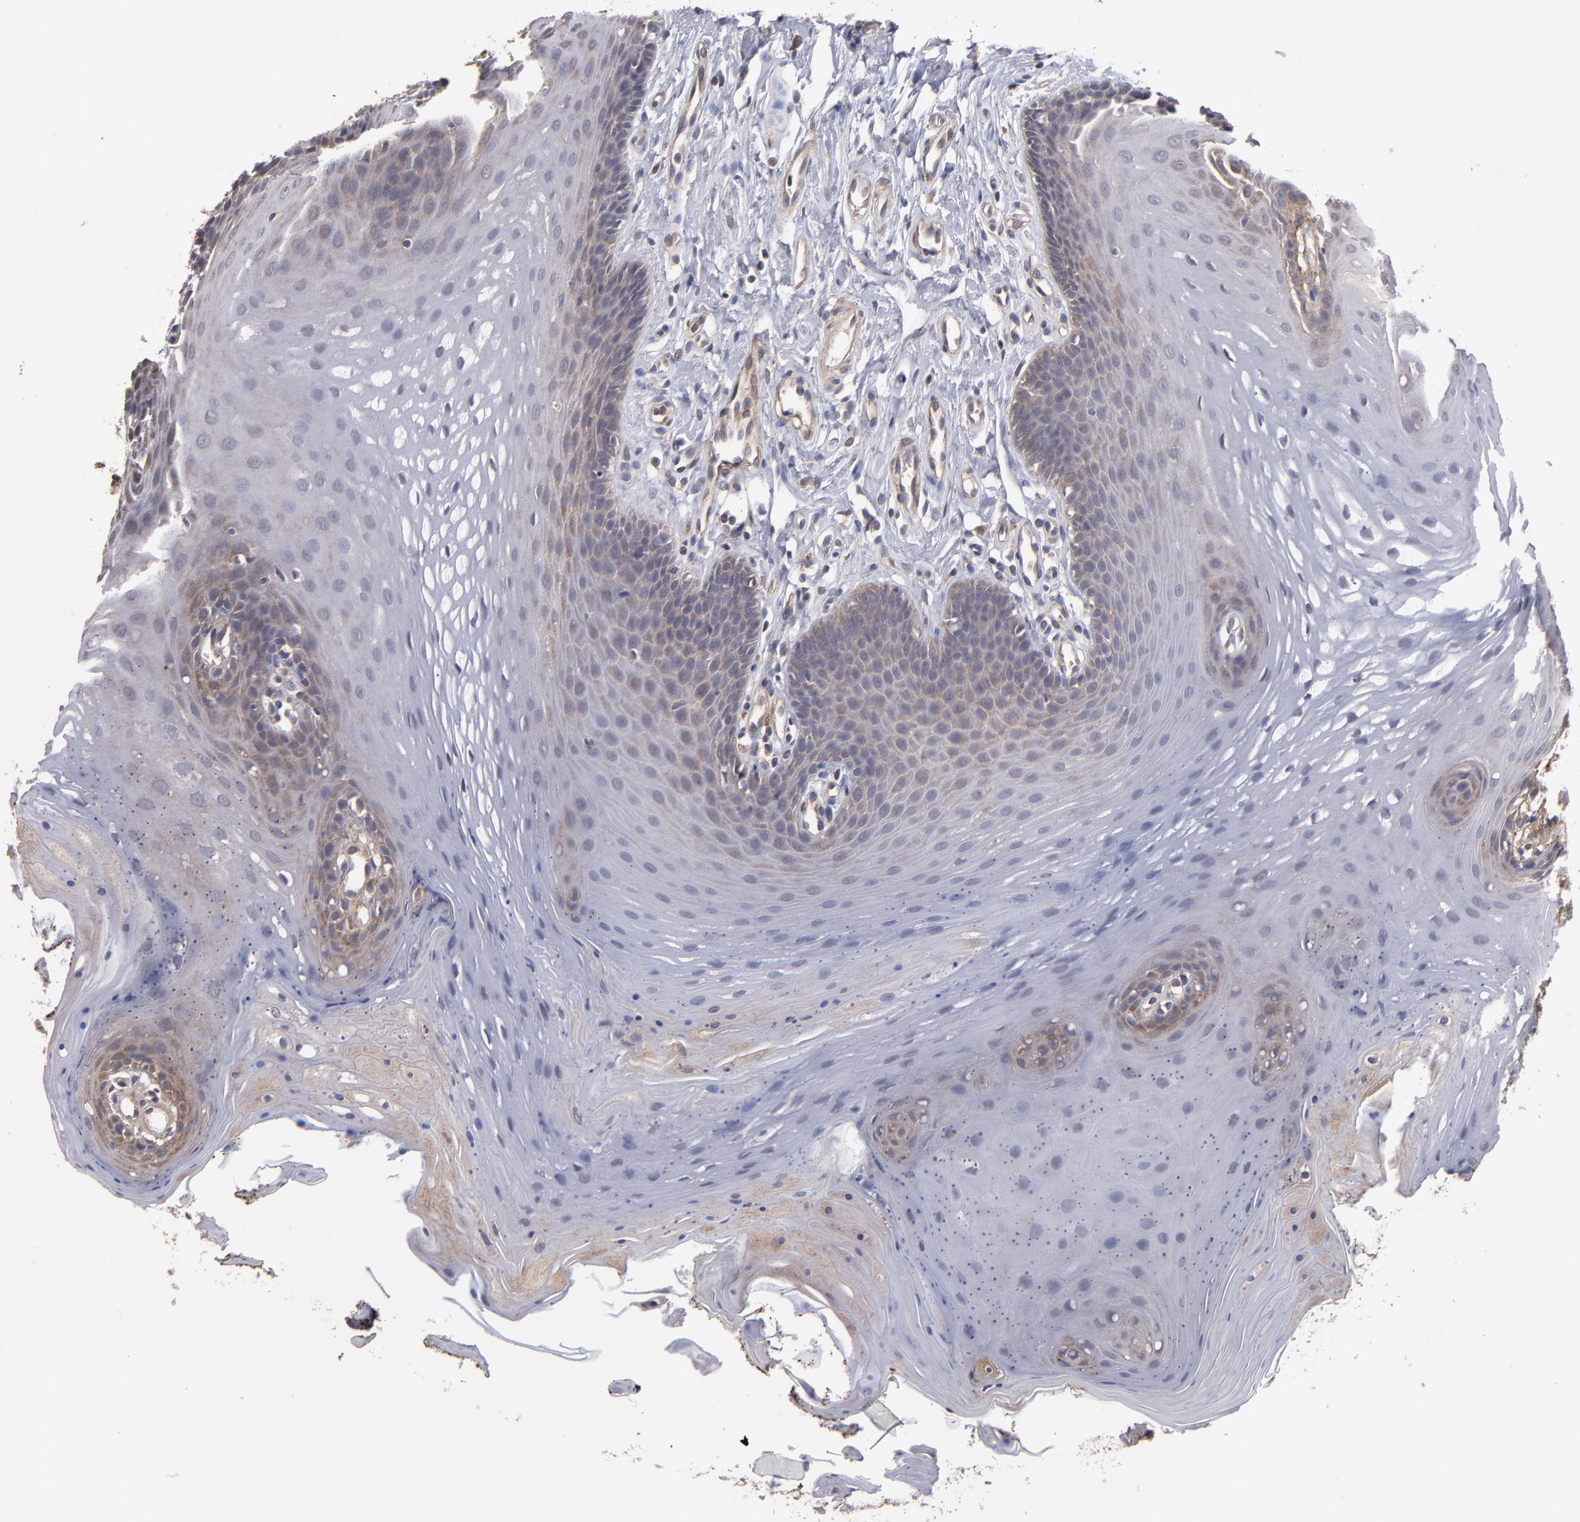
{"staining": {"intensity": "weak", "quantity": "25%-75%", "location": "cytoplasmic/membranous"}, "tissue": "oral mucosa", "cell_type": "Squamous epithelial cells", "image_type": "normal", "snomed": [{"axis": "morphology", "description": "Normal tissue, NOS"}, {"axis": "topography", "description": "Oral tissue"}], "caption": "This is a photomicrograph of immunohistochemistry (IHC) staining of unremarkable oral mucosa, which shows weak expression in the cytoplasmic/membranous of squamous epithelial cells.", "gene": "CTSO", "patient": {"sex": "male", "age": 62}}